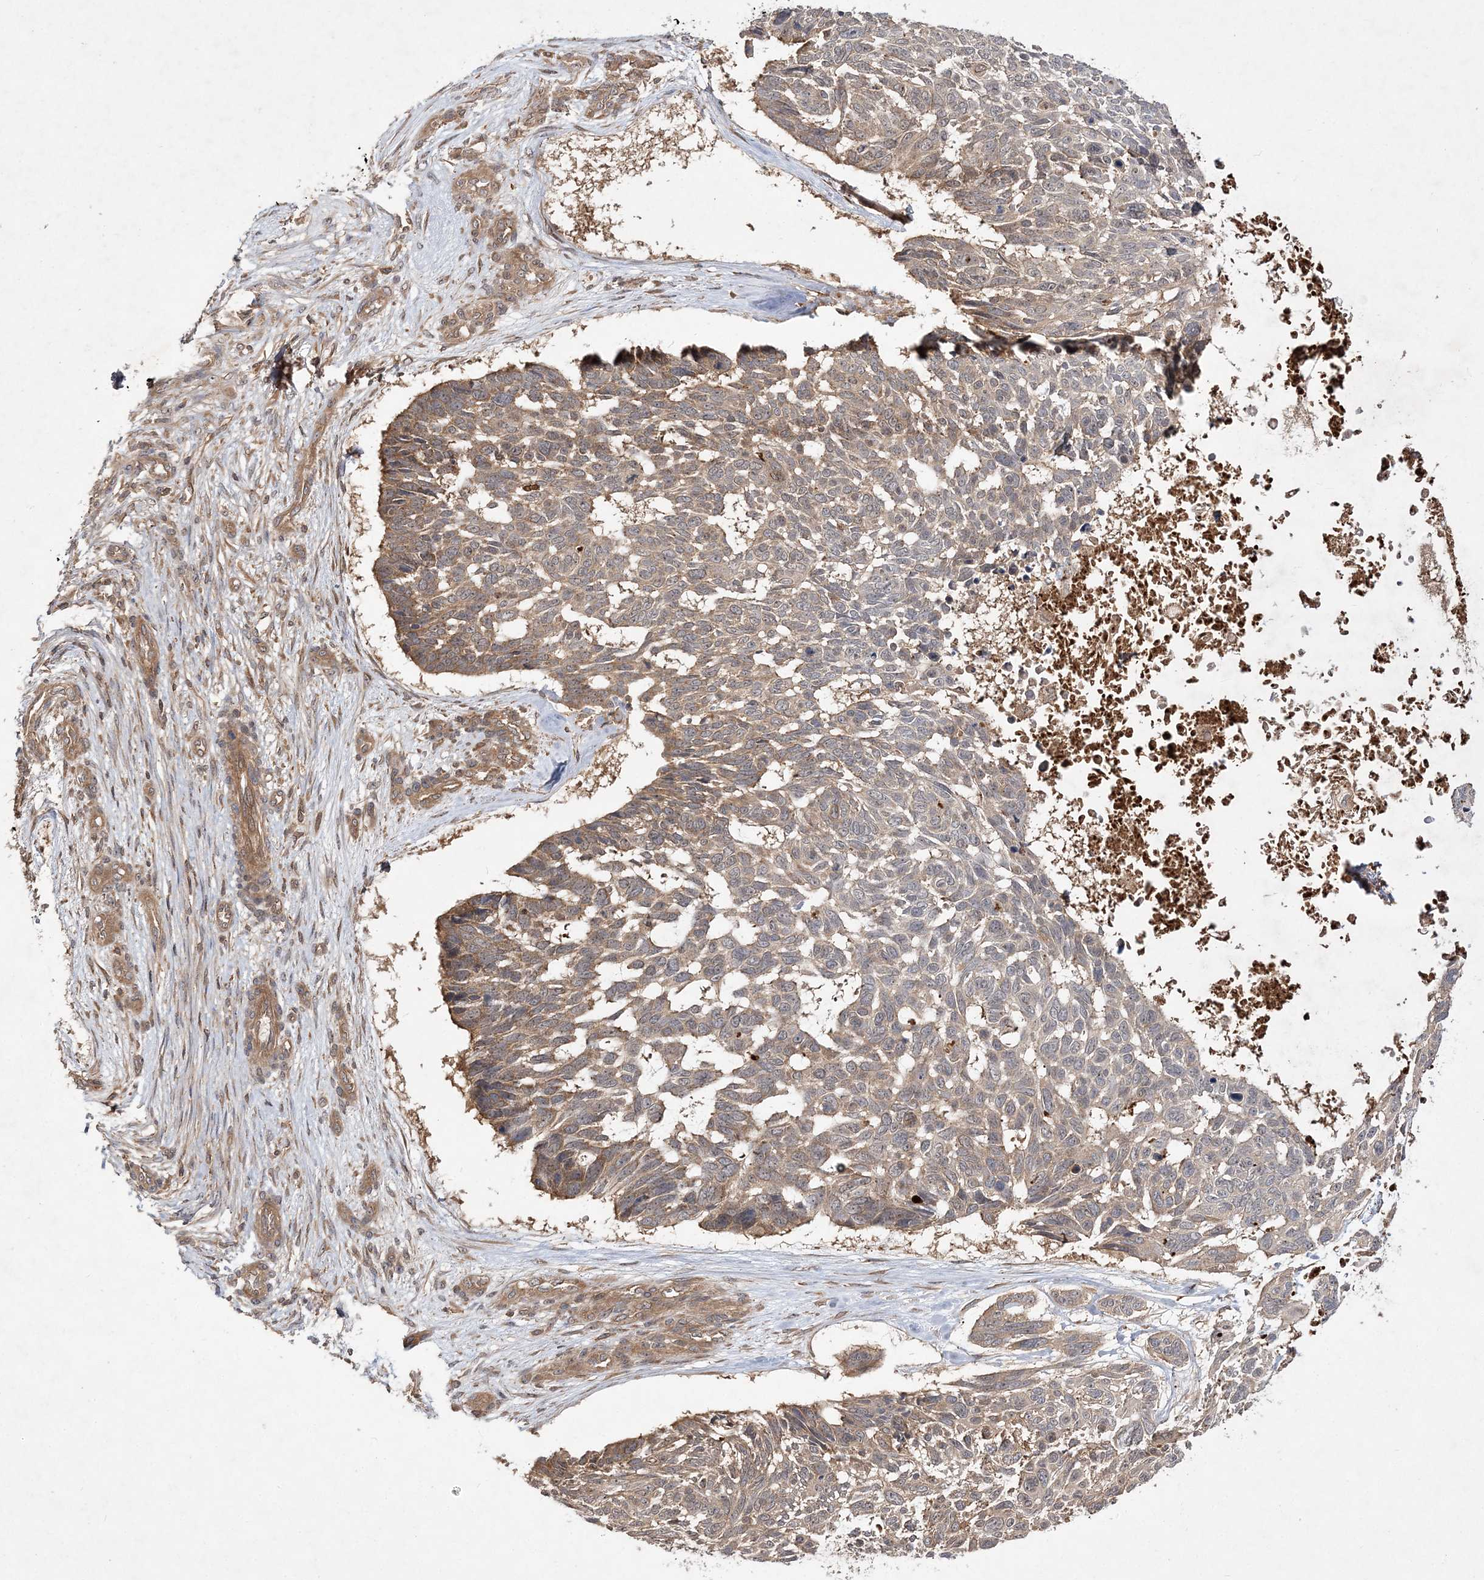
{"staining": {"intensity": "weak", "quantity": "25%-75%", "location": "cytoplasmic/membranous"}, "tissue": "skin cancer", "cell_type": "Tumor cells", "image_type": "cancer", "snomed": [{"axis": "morphology", "description": "Basal cell carcinoma"}, {"axis": "topography", "description": "Skin"}], "caption": "This is a histology image of immunohistochemistry (IHC) staining of skin cancer (basal cell carcinoma), which shows weak expression in the cytoplasmic/membranous of tumor cells.", "gene": "TMEM9B", "patient": {"sex": "male", "age": 88}}